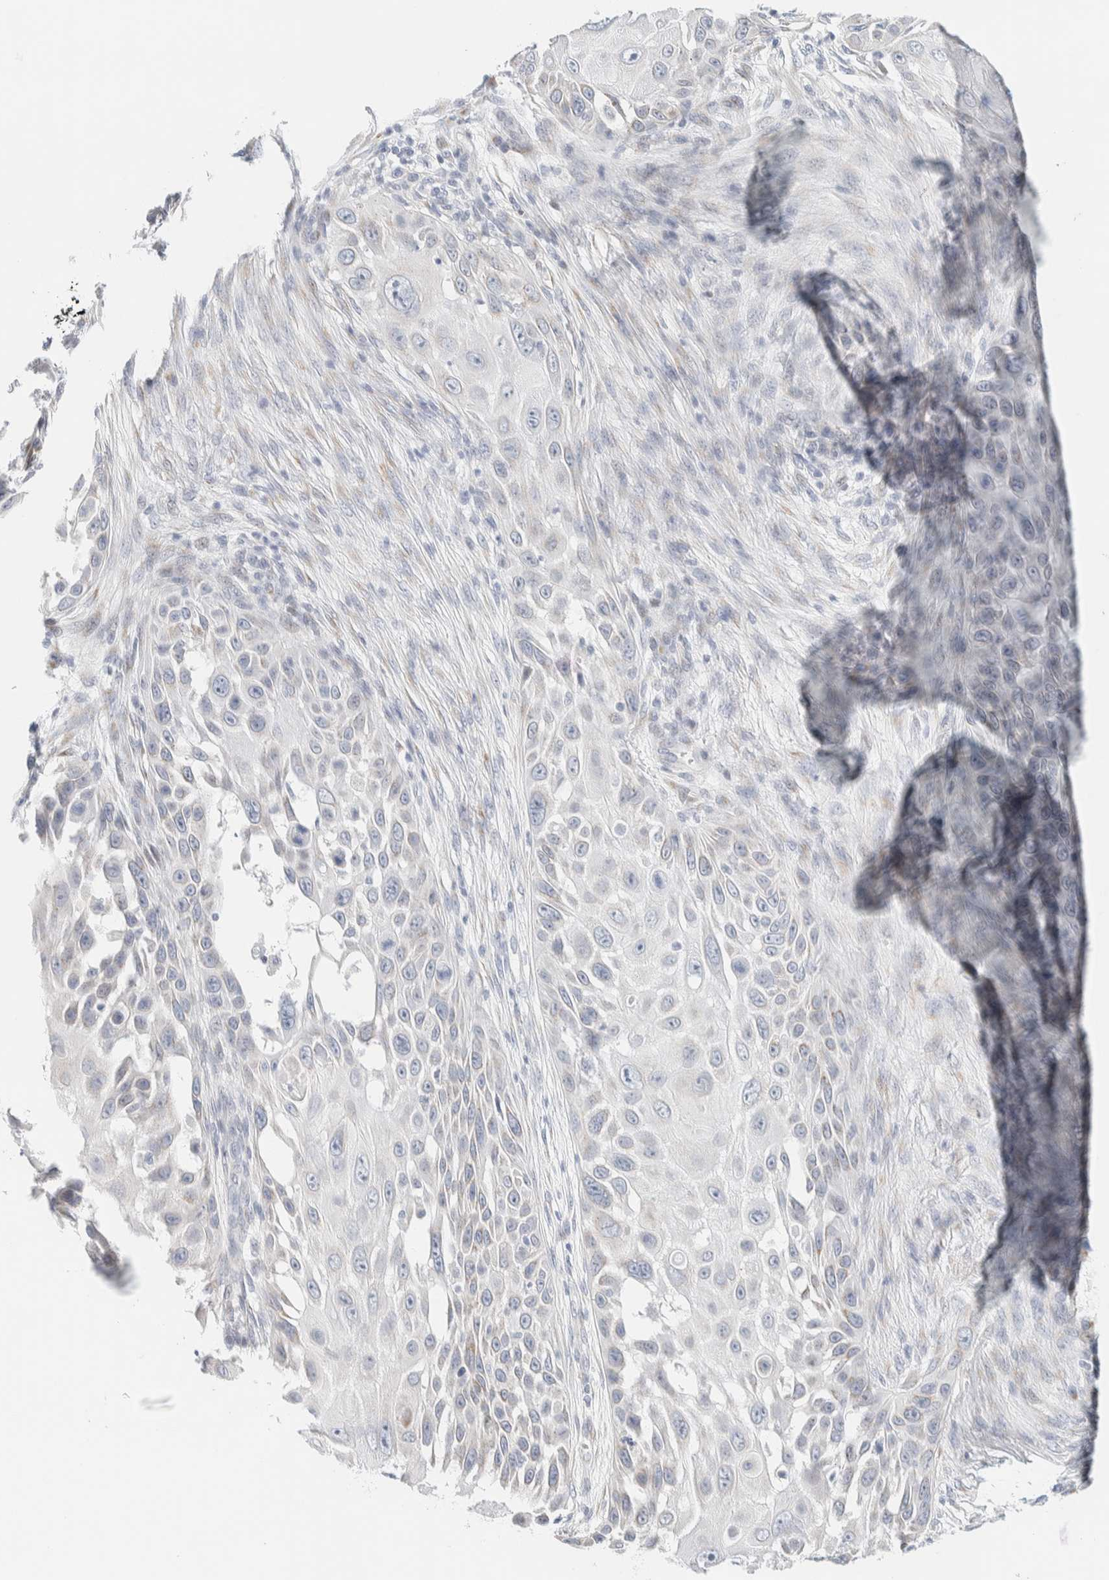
{"staining": {"intensity": "negative", "quantity": "none", "location": "none"}, "tissue": "skin cancer", "cell_type": "Tumor cells", "image_type": "cancer", "snomed": [{"axis": "morphology", "description": "Squamous cell carcinoma, NOS"}, {"axis": "topography", "description": "Skin"}], "caption": "Protein analysis of skin squamous cell carcinoma displays no significant expression in tumor cells.", "gene": "SPNS3", "patient": {"sex": "female", "age": 44}}